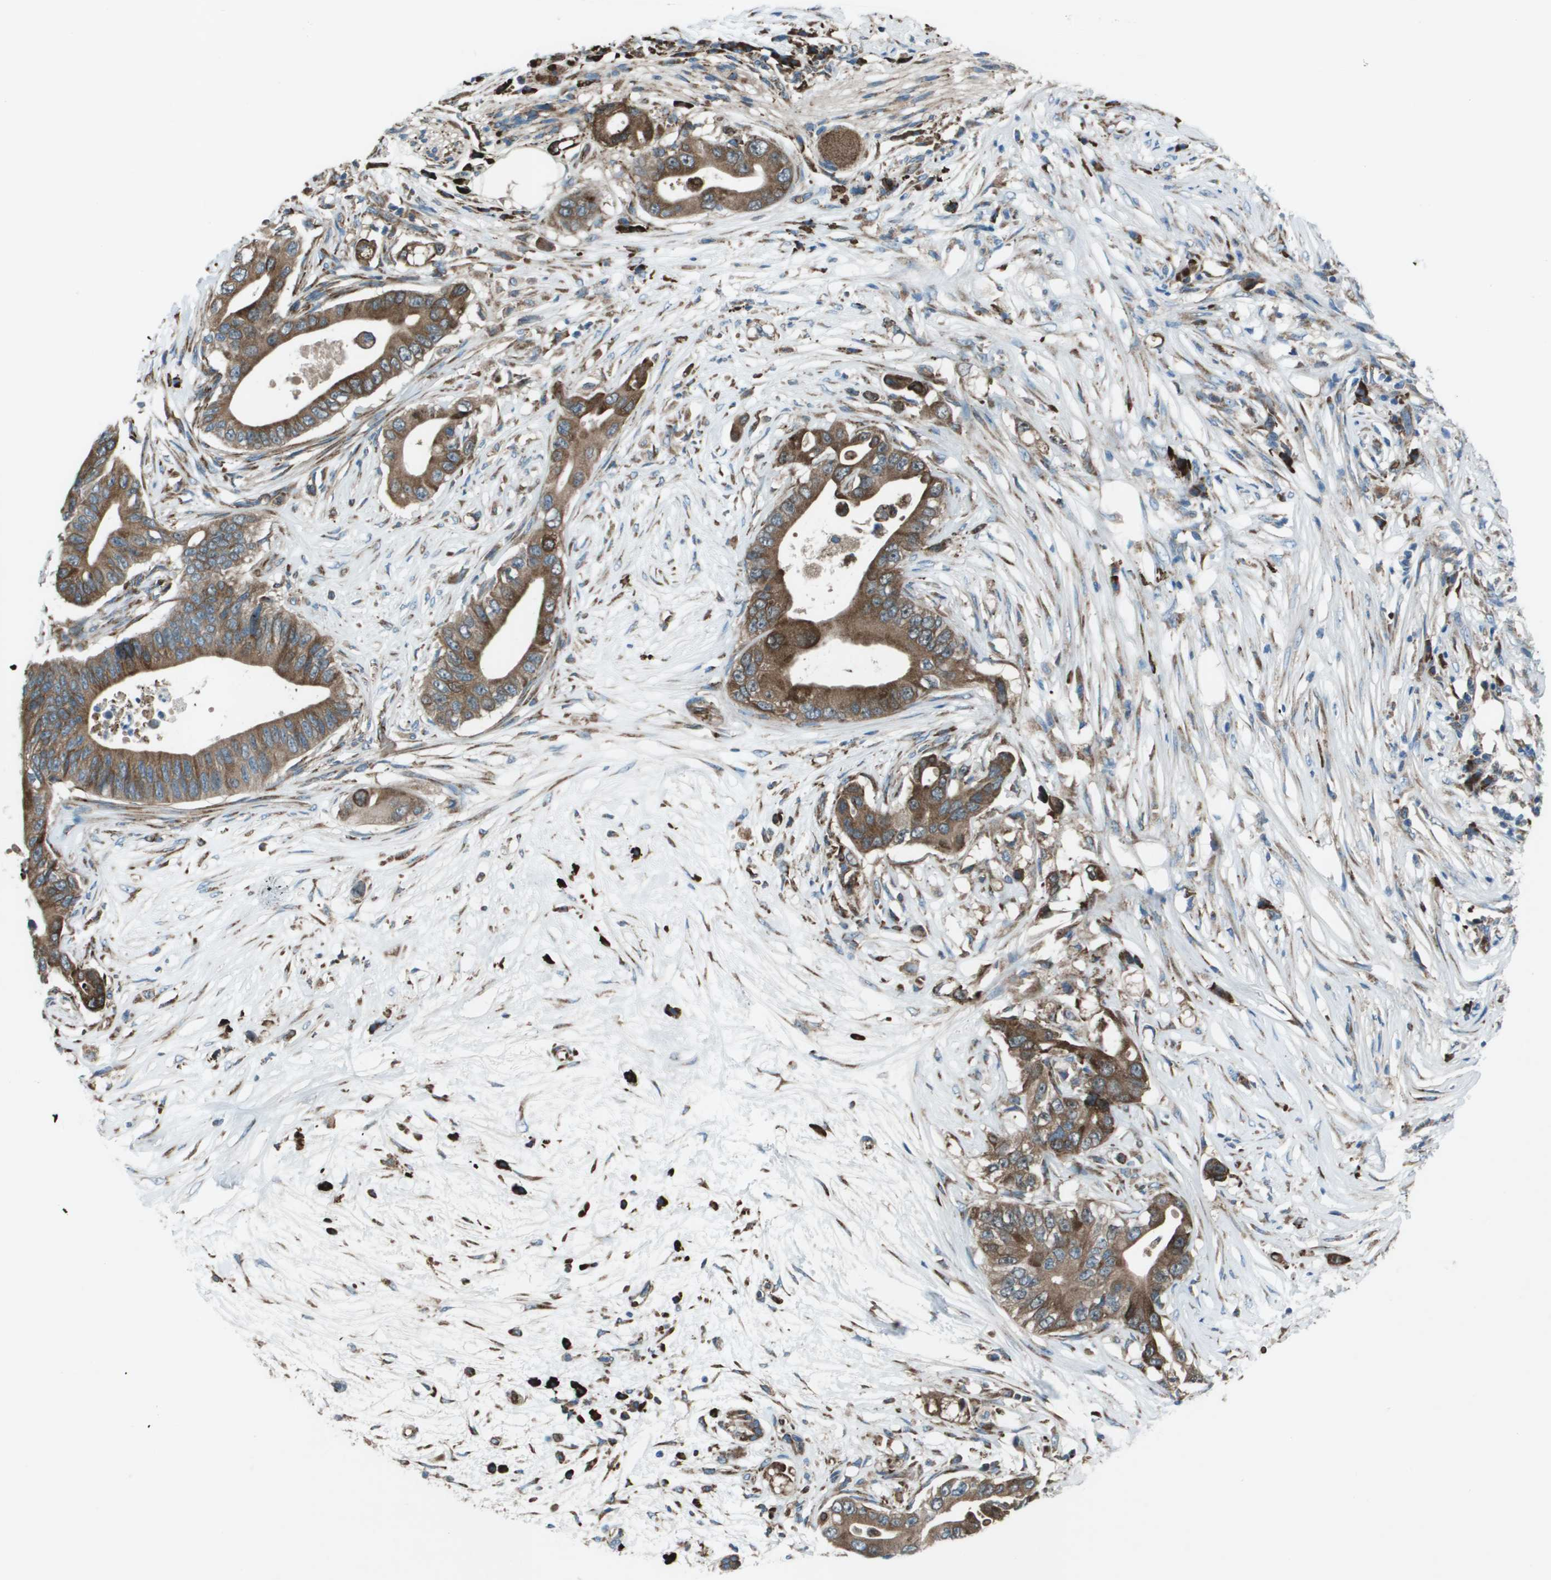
{"staining": {"intensity": "moderate", "quantity": ">75%", "location": "cytoplasmic/membranous"}, "tissue": "pancreatic cancer", "cell_type": "Tumor cells", "image_type": "cancer", "snomed": [{"axis": "morphology", "description": "Adenocarcinoma, NOS"}, {"axis": "topography", "description": "Pancreas"}], "caption": "Immunohistochemical staining of human pancreatic cancer reveals medium levels of moderate cytoplasmic/membranous expression in approximately >75% of tumor cells.", "gene": "UTS2", "patient": {"sex": "male", "age": 77}}